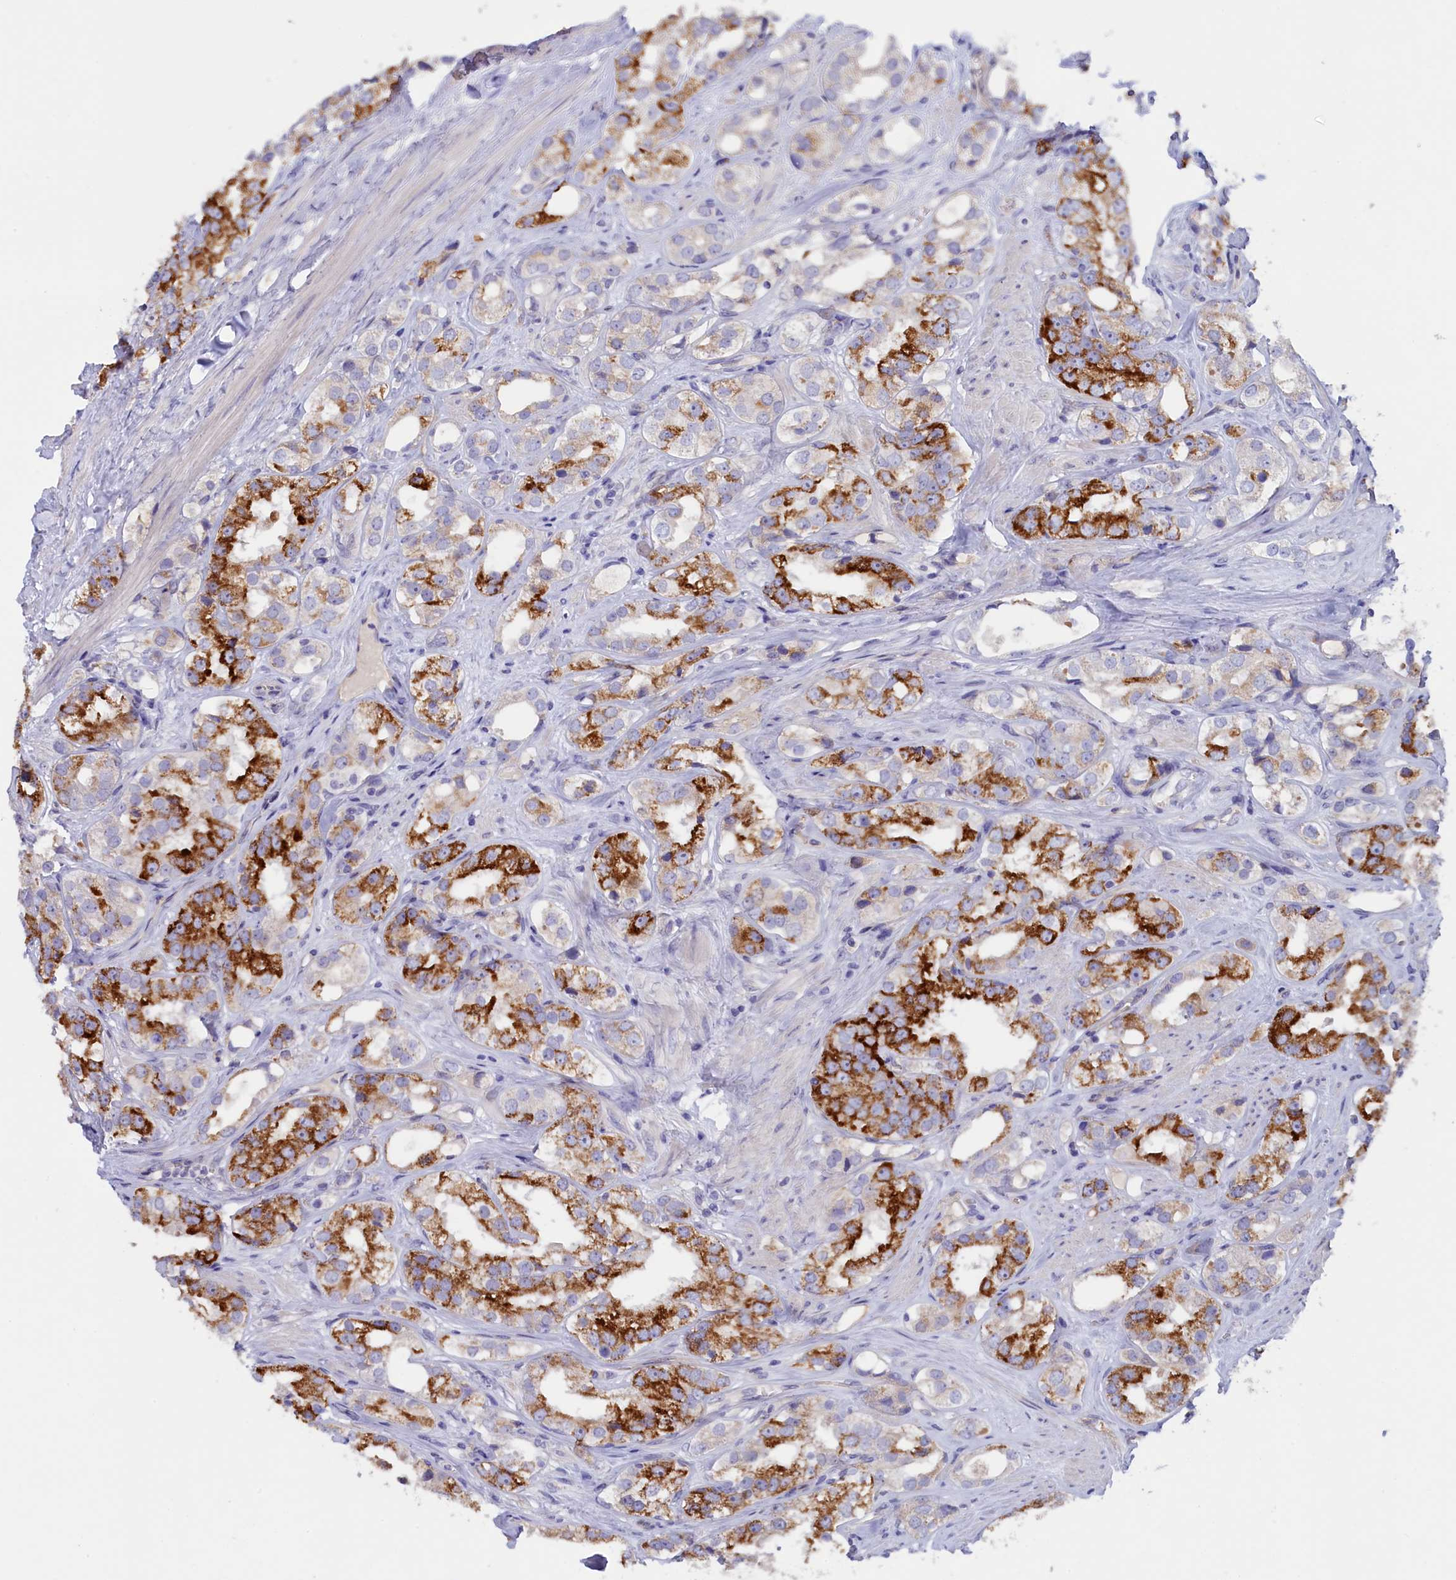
{"staining": {"intensity": "moderate", "quantity": "25%-75%", "location": "cytoplasmic/membranous"}, "tissue": "prostate cancer", "cell_type": "Tumor cells", "image_type": "cancer", "snomed": [{"axis": "morphology", "description": "Adenocarcinoma, NOS"}, {"axis": "topography", "description": "Prostate"}], "caption": "Adenocarcinoma (prostate) stained with immunohistochemistry (IHC) exhibits moderate cytoplasmic/membranous staining in approximately 25%-75% of tumor cells.", "gene": "ZSWIM4", "patient": {"sex": "male", "age": 79}}